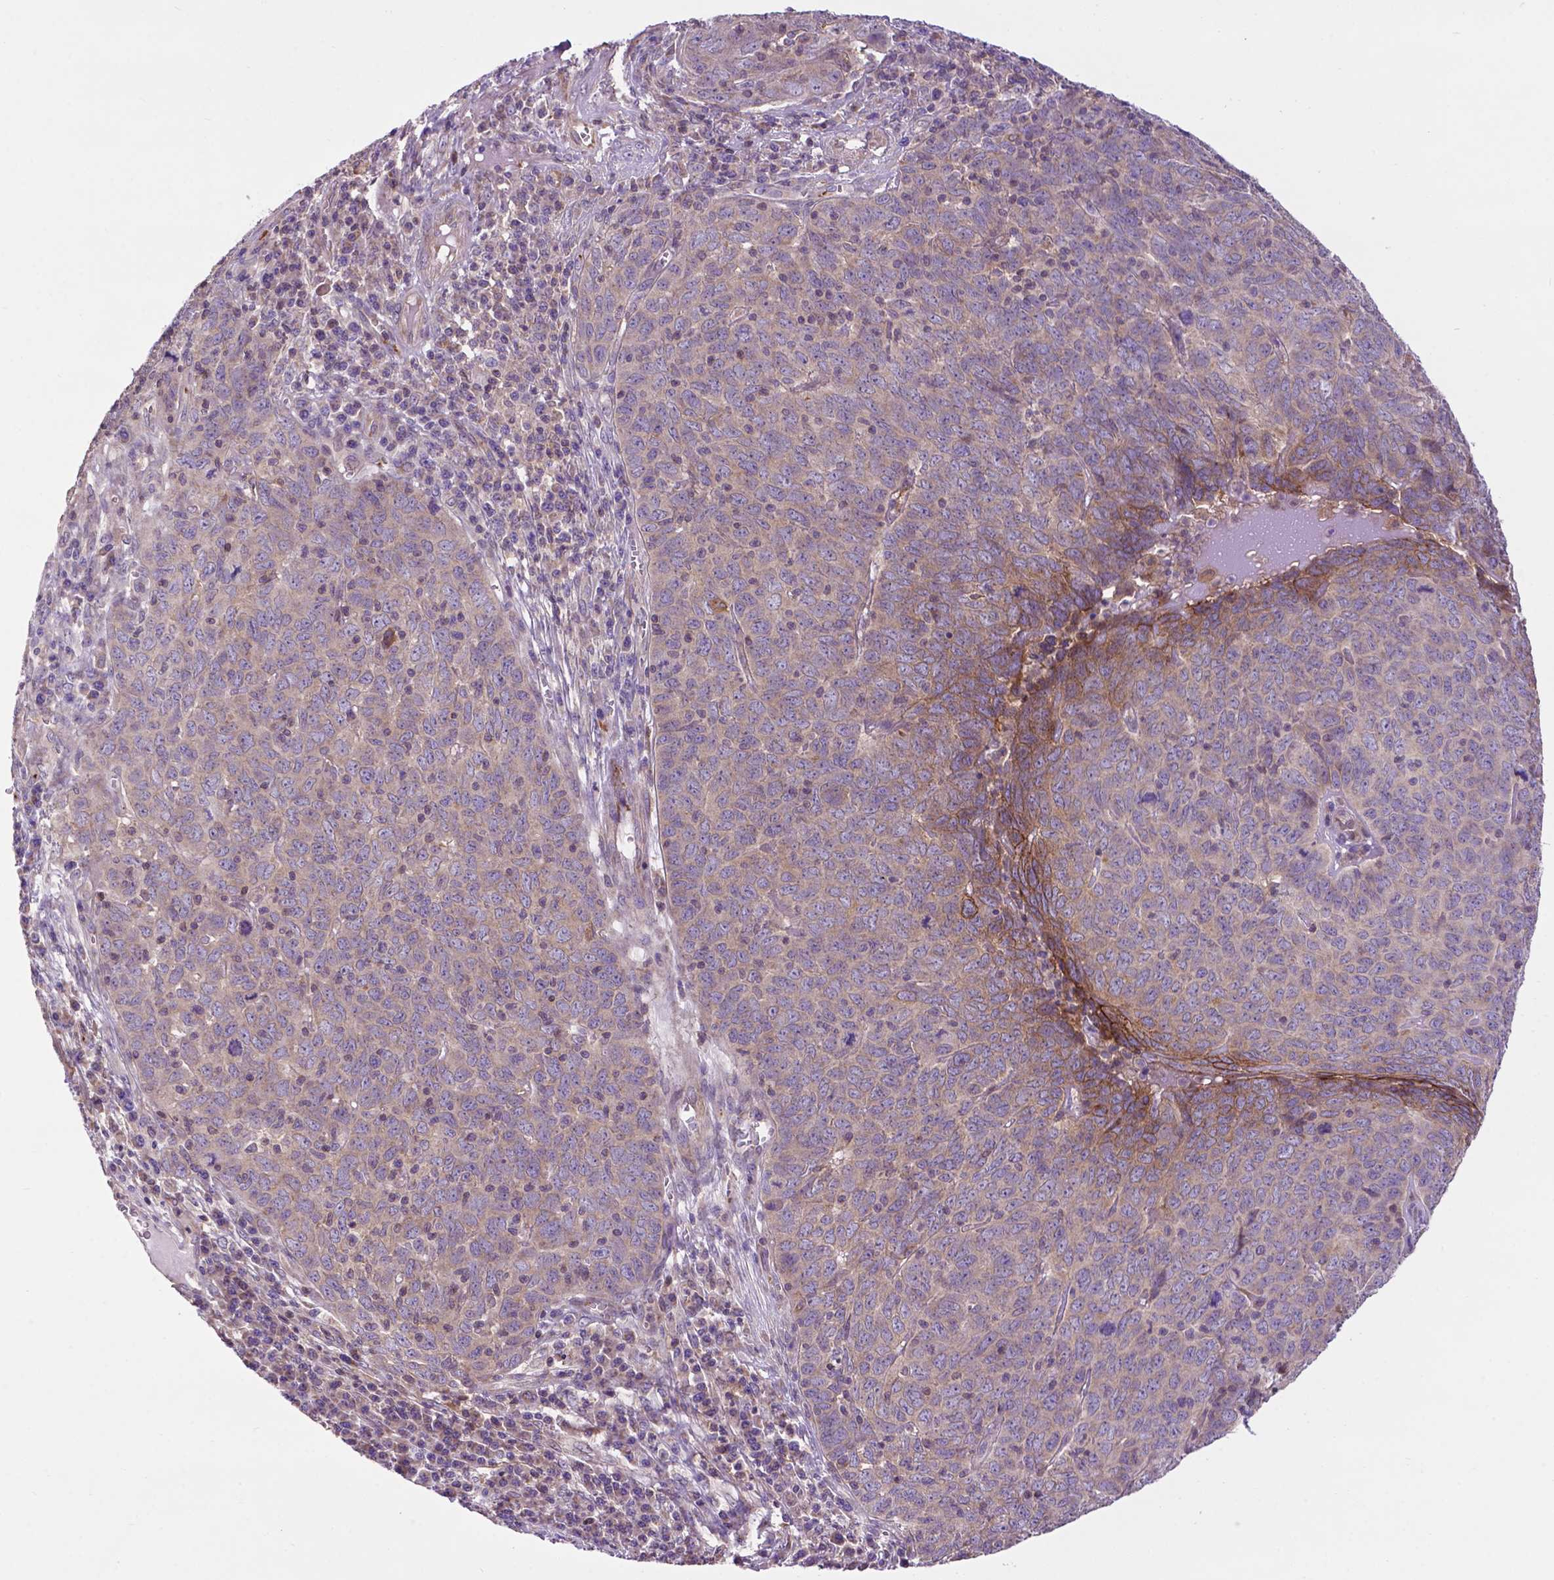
{"staining": {"intensity": "weak", "quantity": "25%-75%", "location": "cytoplasmic/membranous"}, "tissue": "skin cancer", "cell_type": "Tumor cells", "image_type": "cancer", "snomed": [{"axis": "morphology", "description": "Squamous cell carcinoma, NOS"}, {"axis": "topography", "description": "Skin"}, {"axis": "topography", "description": "Anal"}], "caption": "This is a photomicrograph of IHC staining of skin squamous cell carcinoma, which shows weak staining in the cytoplasmic/membranous of tumor cells.", "gene": "SPNS2", "patient": {"sex": "female", "age": 51}}